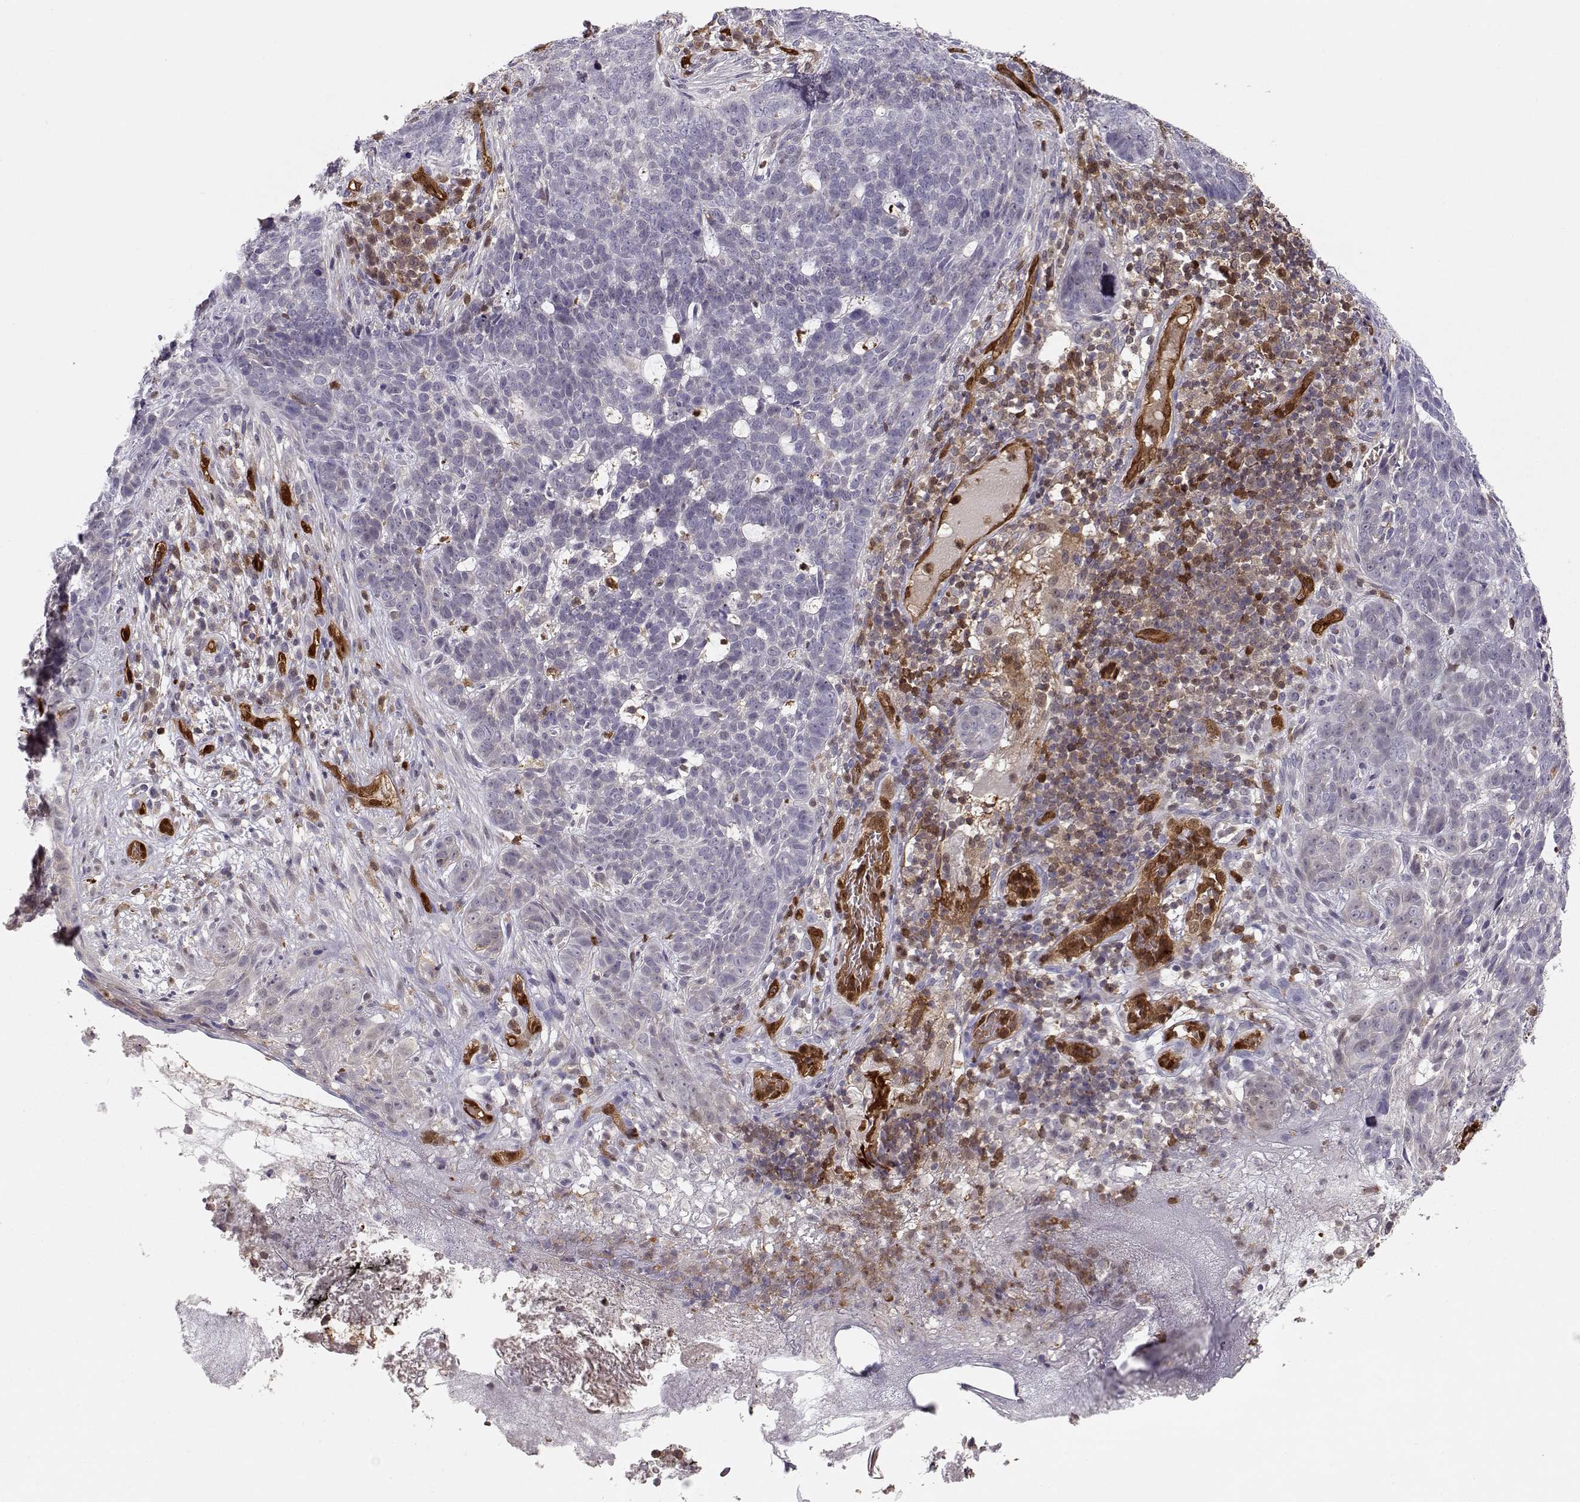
{"staining": {"intensity": "negative", "quantity": "none", "location": "none"}, "tissue": "skin cancer", "cell_type": "Tumor cells", "image_type": "cancer", "snomed": [{"axis": "morphology", "description": "Basal cell carcinoma"}, {"axis": "topography", "description": "Skin"}], "caption": "Immunohistochemistry image of human skin basal cell carcinoma stained for a protein (brown), which exhibits no positivity in tumor cells.", "gene": "PNP", "patient": {"sex": "female", "age": 69}}